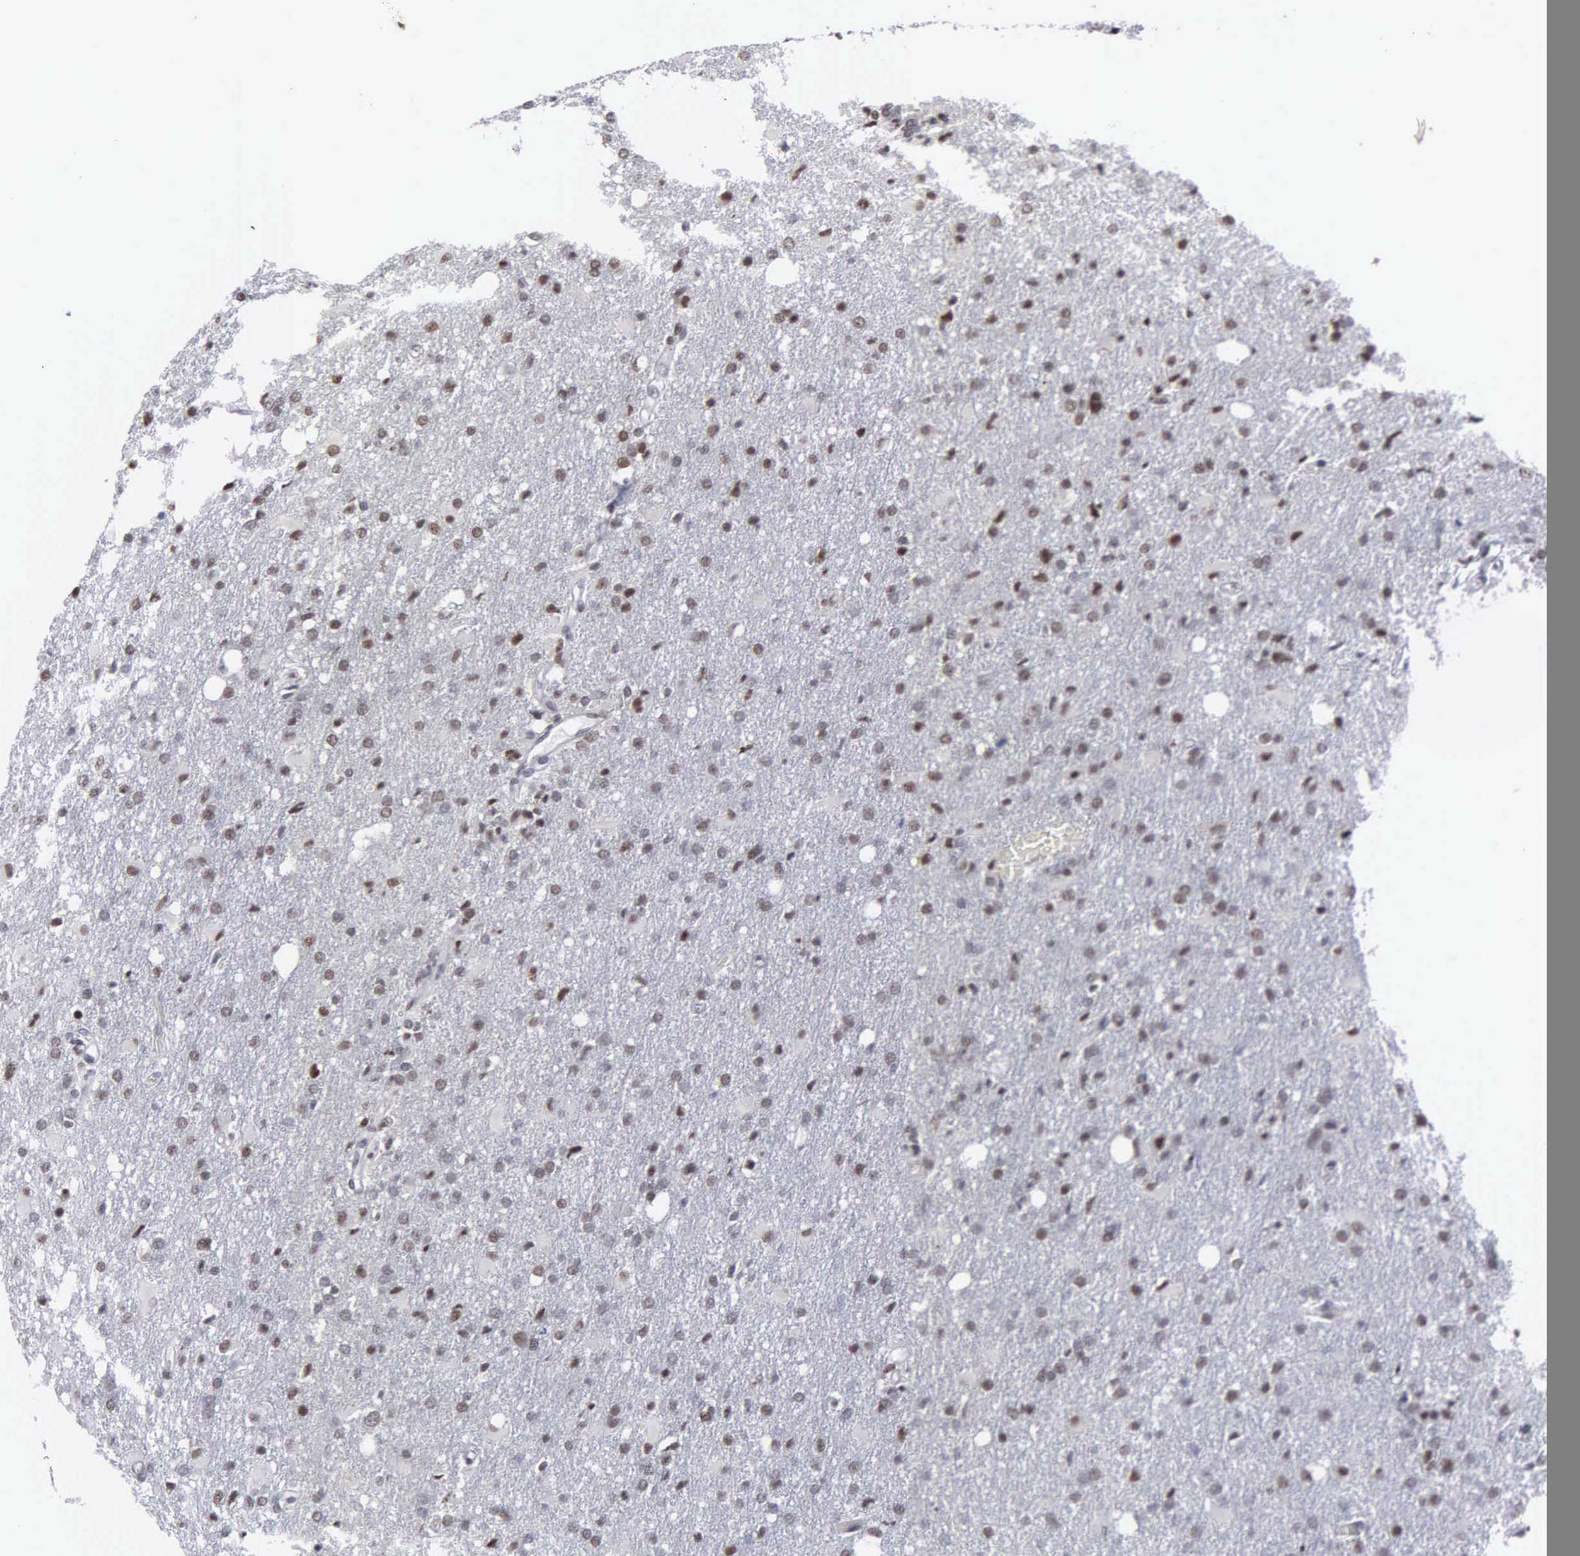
{"staining": {"intensity": "moderate", "quantity": "25%-75%", "location": "nuclear"}, "tissue": "glioma", "cell_type": "Tumor cells", "image_type": "cancer", "snomed": [{"axis": "morphology", "description": "Glioma, malignant, High grade"}, {"axis": "topography", "description": "Brain"}], "caption": "A high-resolution image shows IHC staining of glioma, which demonstrates moderate nuclear positivity in approximately 25%-75% of tumor cells.", "gene": "KIAA0586", "patient": {"sex": "male", "age": 68}}